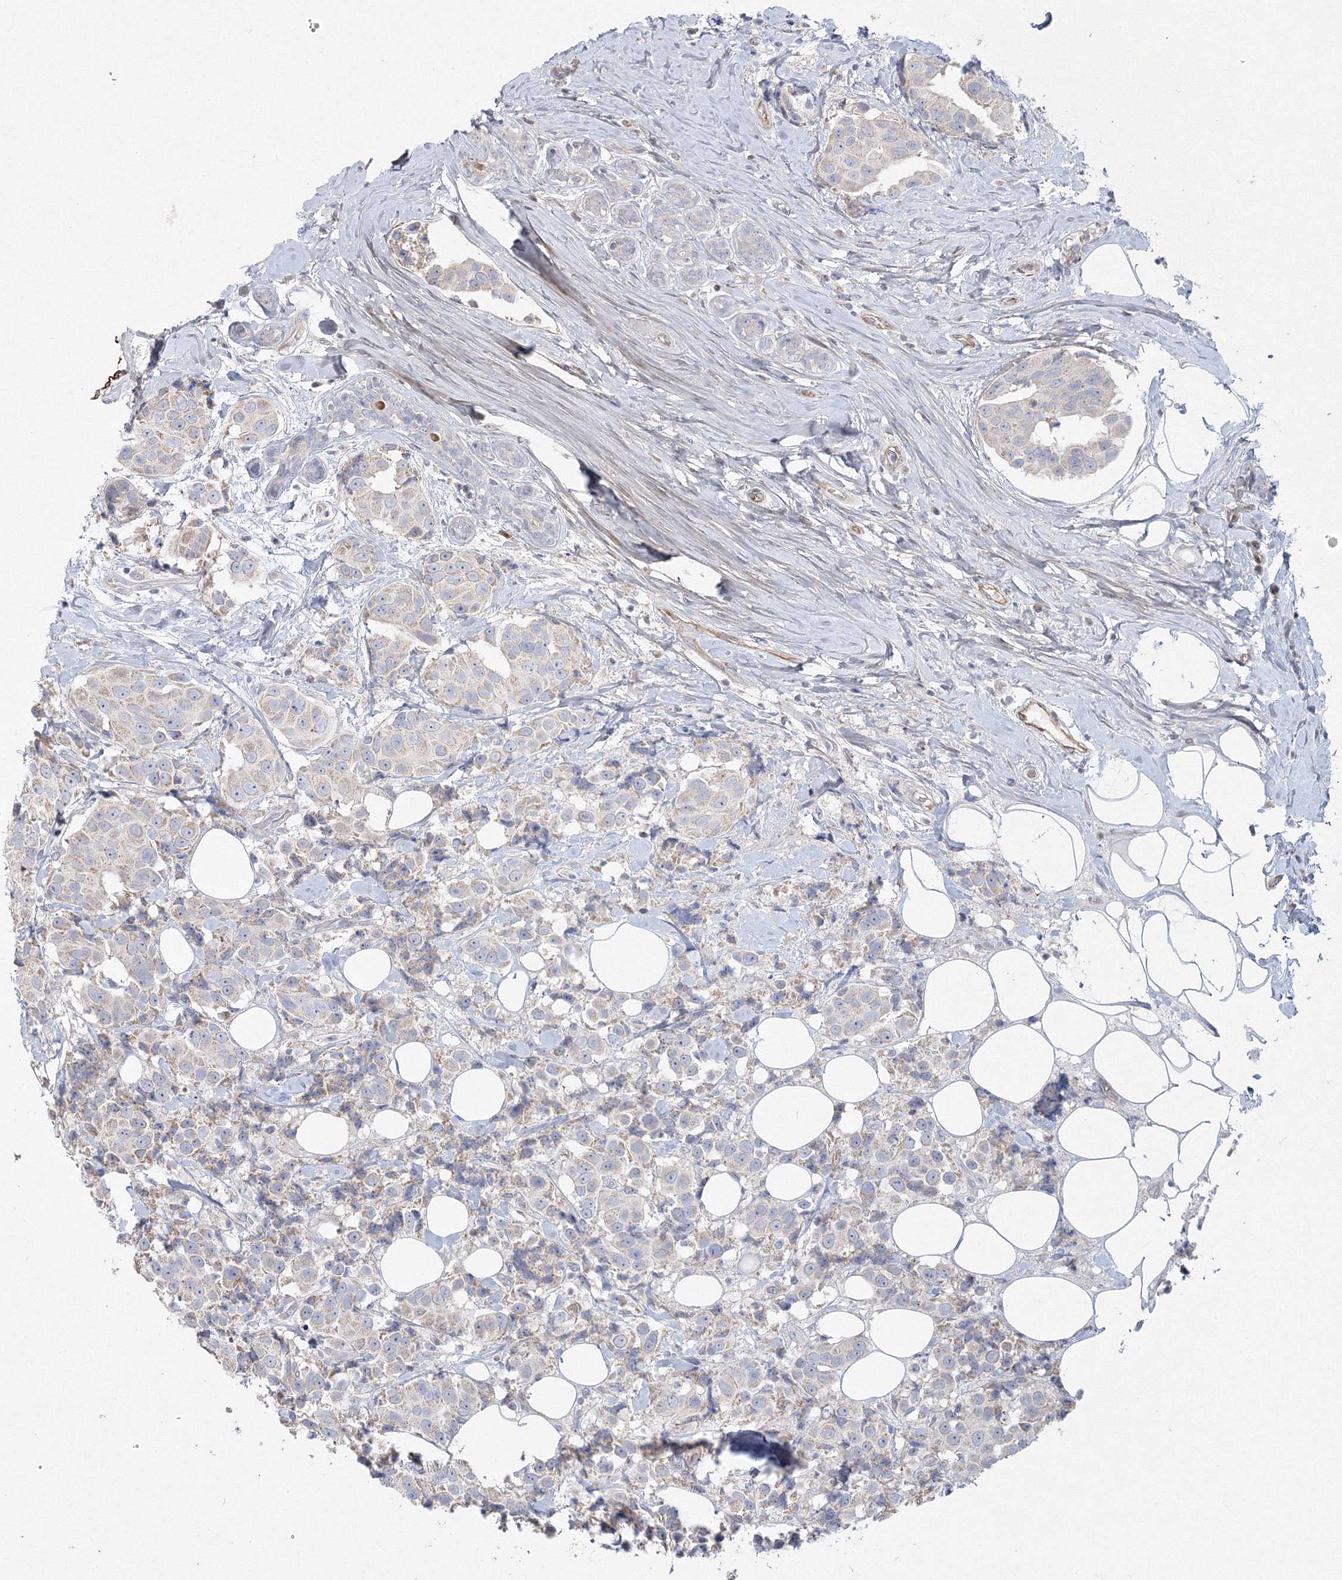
{"staining": {"intensity": "weak", "quantity": "<25%", "location": "cytoplasmic/membranous"}, "tissue": "breast cancer", "cell_type": "Tumor cells", "image_type": "cancer", "snomed": [{"axis": "morphology", "description": "Normal tissue, NOS"}, {"axis": "morphology", "description": "Duct carcinoma"}, {"axis": "topography", "description": "Breast"}], "caption": "Breast cancer (infiltrating ductal carcinoma) was stained to show a protein in brown. There is no significant staining in tumor cells. (DAB immunohistochemistry, high magnification).", "gene": "WDR49", "patient": {"sex": "female", "age": 39}}